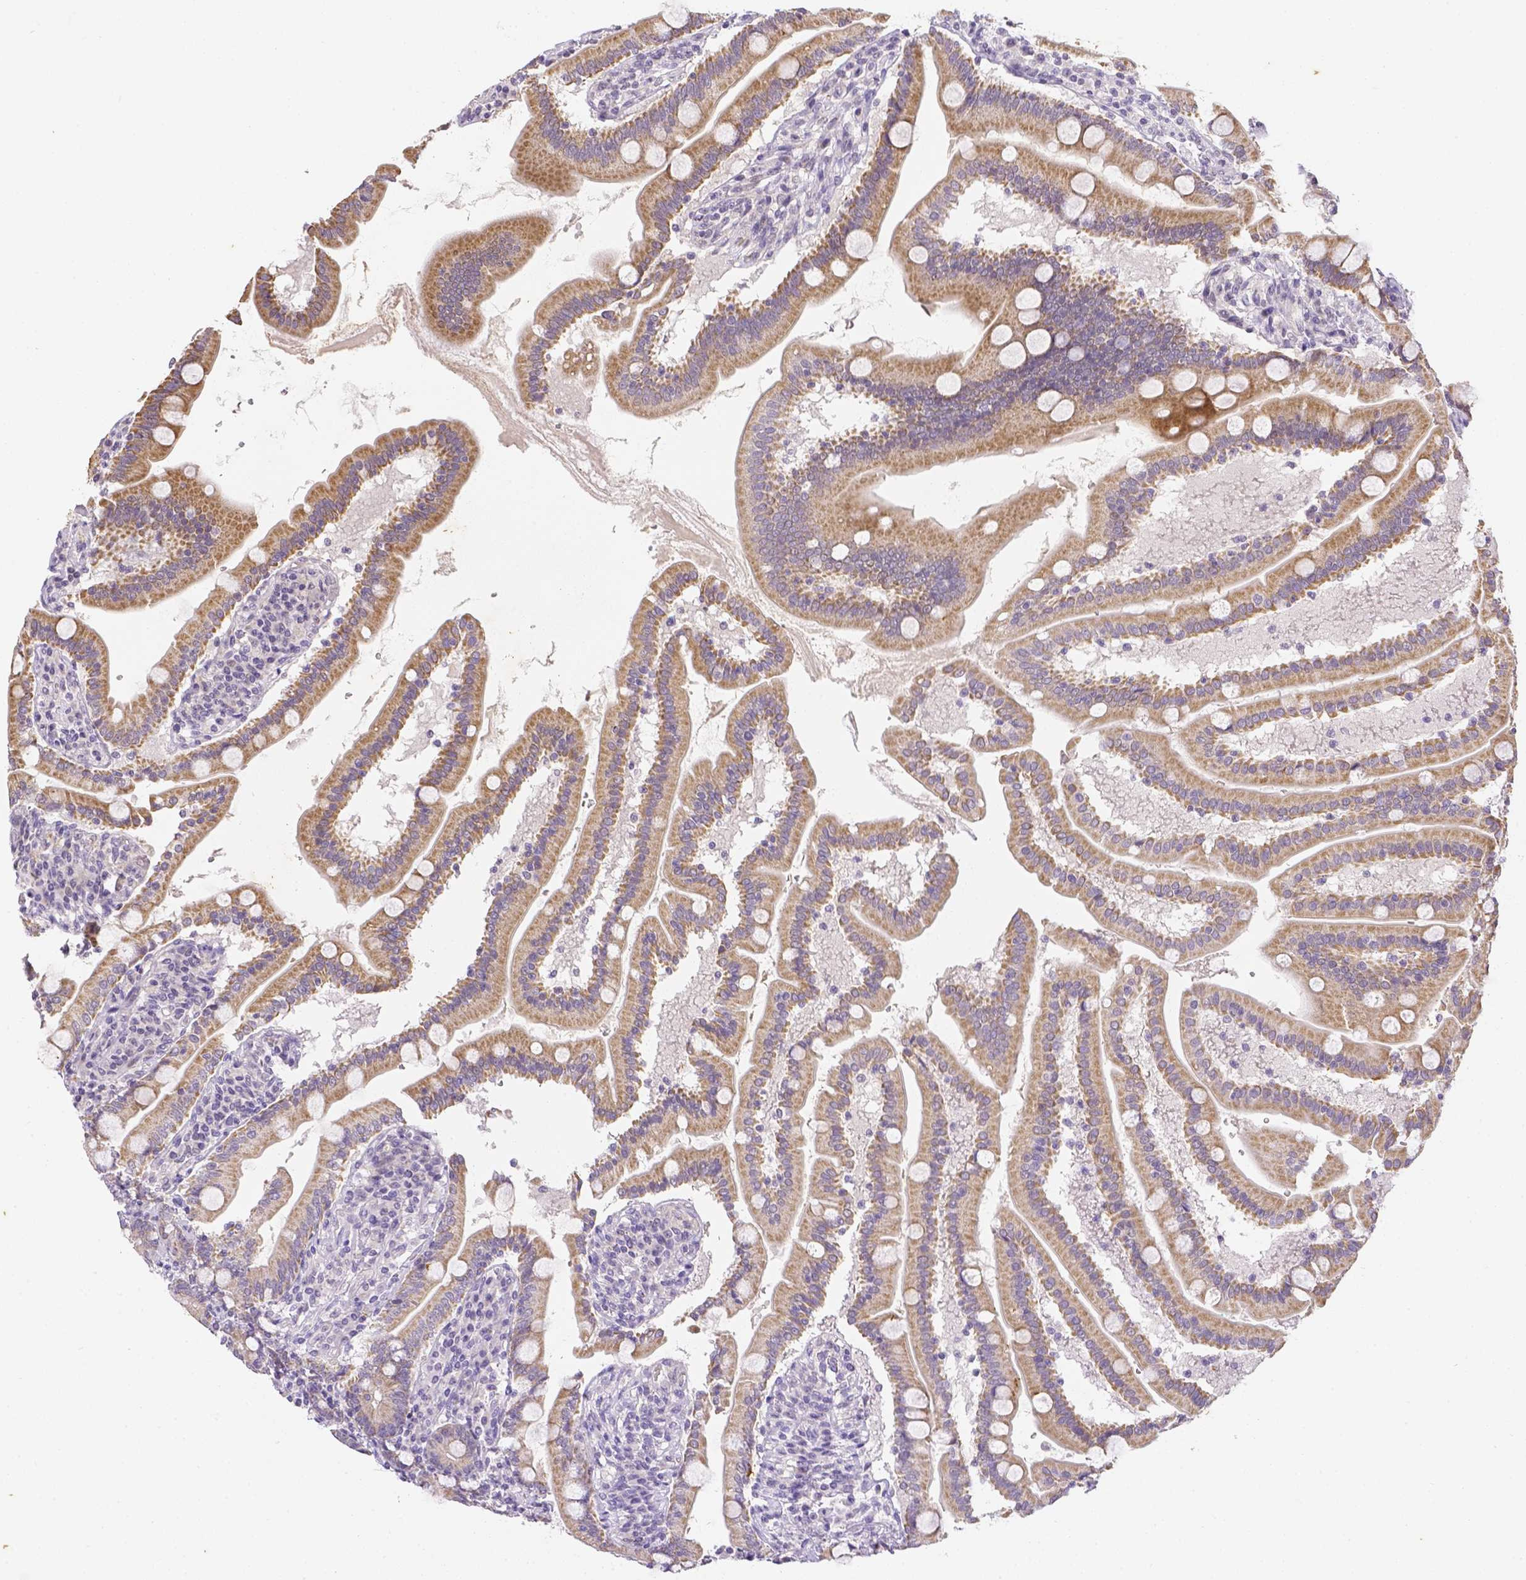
{"staining": {"intensity": "moderate", "quantity": ">75%", "location": "cytoplasmic/membranous"}, "tissue": "duodenum", "cell_type": "Glandular cells", "image_type": "normal", "snomed": [{"axis": "morphology", "description": "Normal tissue, NOS"}, {"axis": "topography", "description": "Duodenum"}], "caption": "Immunohistochemistry (IHC) of normal duodenum shows medium levels of moderate cytoplasmic/membranous expression in approximately >75% of glandular cells. The staining is performed using DAB (3,3'-diaminobenzidine) brown chromogen to label protein expression. The nuclei are counter-stained blue using hematoxylin.", "gene": "ZNF280B", "patient": {"sex": "female", "age": 67}}